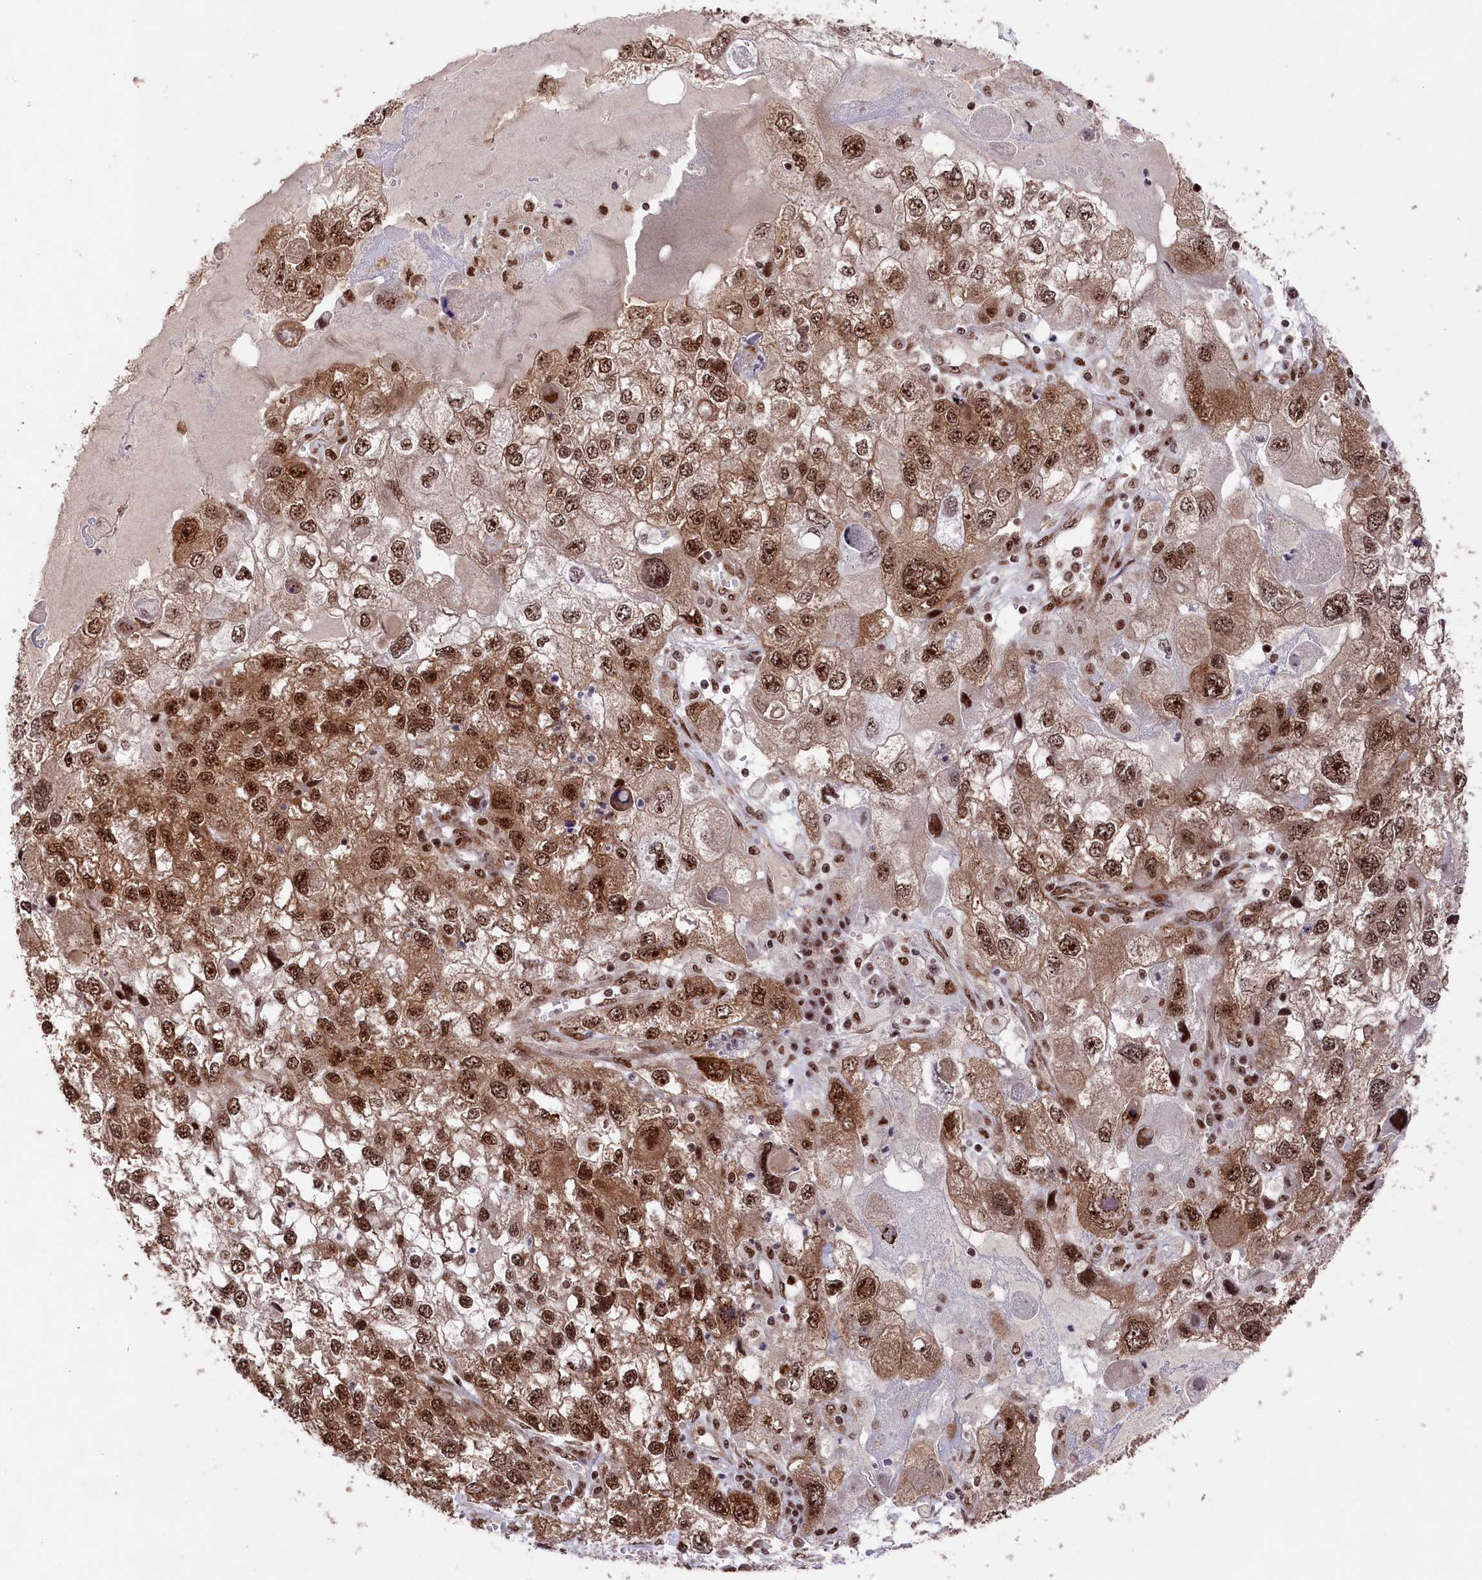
{"staining": {"intensity": "moderate", "quantity": ">75%", "location": "cytoplasmic/membranous,nuclear"}, "tissue": "endometrial cancer", "cell_type": "Tumor cells", "image_type": "cancer", "snomed": [{"axis": "morphology", "description": "Adenocarcinoma, NOS"}, {"axis": "topography", "description": "Endometrium"}], "caption": "Immunohistochemistry (IHC) histopathology image of neoplastic tissue: endometrial cancer (adenocarcinoma) stained using immunohistochemistry (IHC) displays medium levels of moderate protein expression localized specifically in the cytoplasmic/membranous and nuclear of tumor cells, appearing as a cytoplasmic/membranous and nuclear brown color.", "gene": "PRPF31", "patient": {"sex": "female", "age": 49}}